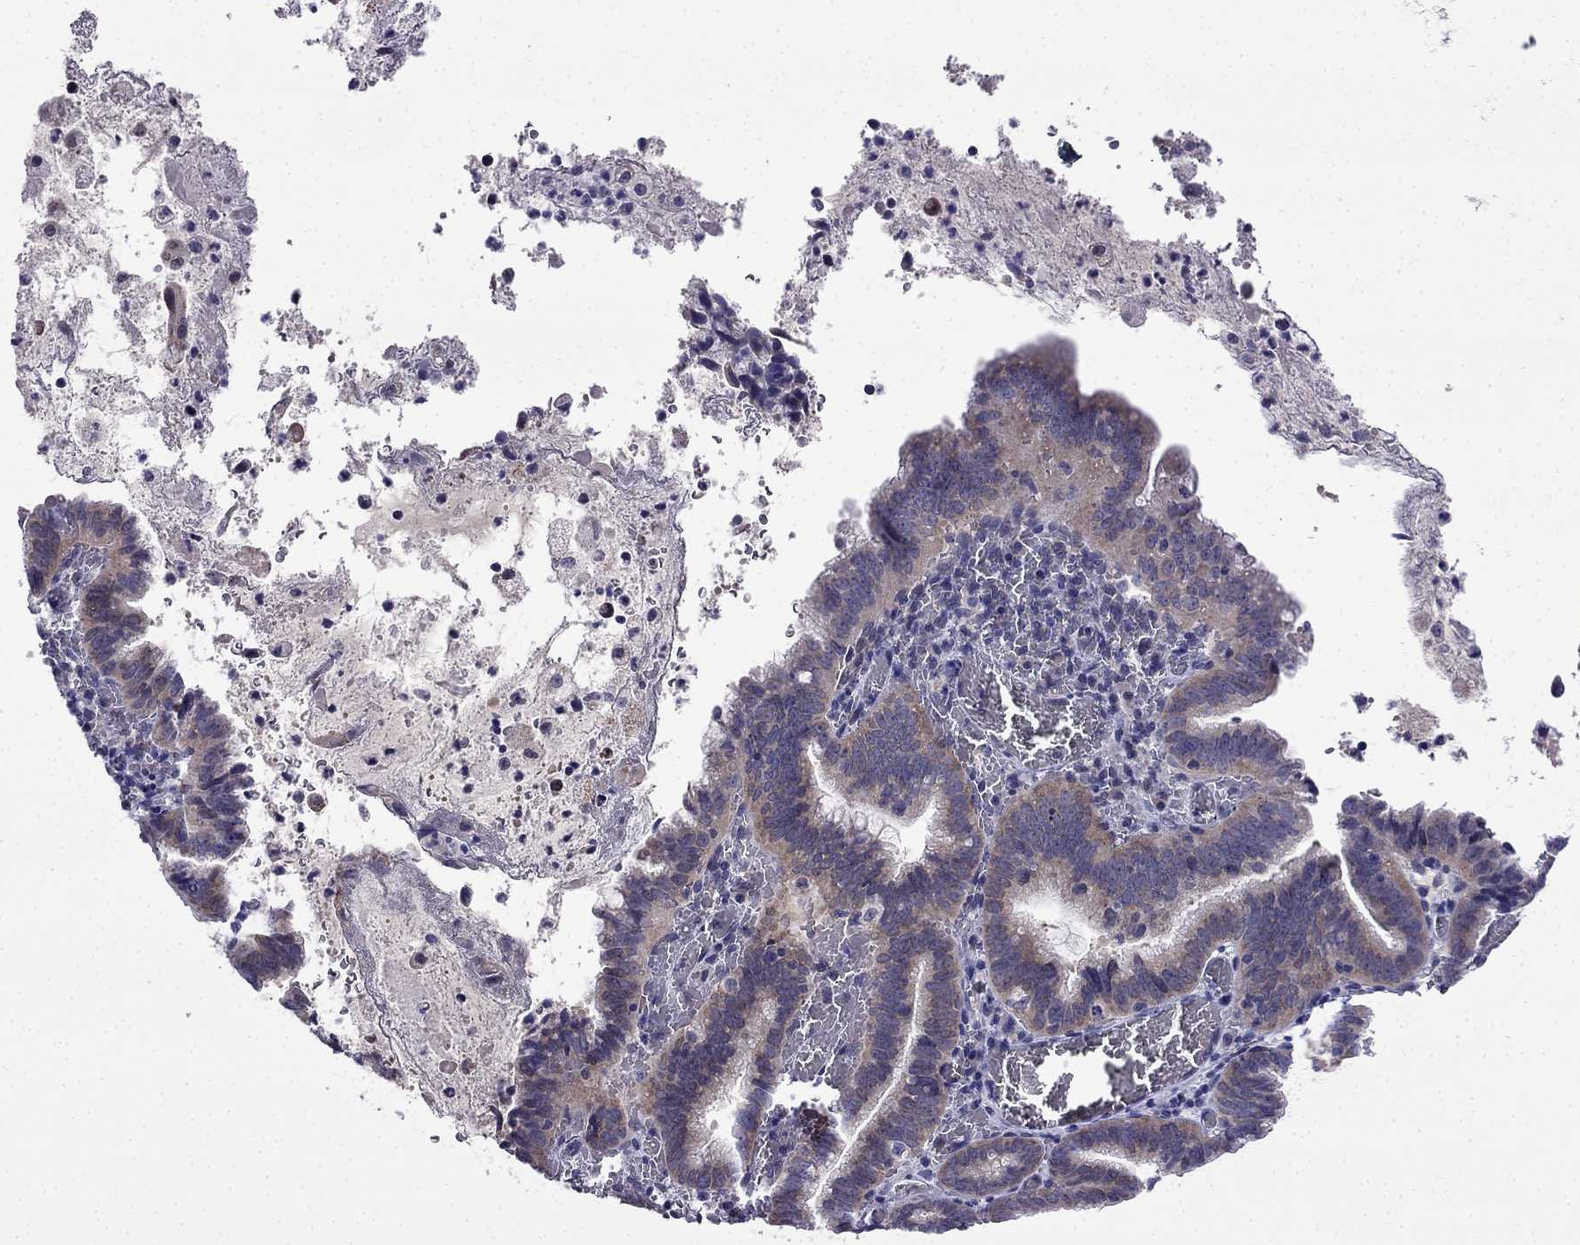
{"staining": {"intensity": "weak", "quantity": "25%-75%", "location": "cytoplasmic/membranous"}, "tissue": "cervical cancer", "cell_type": "Tumor cells", "image_type": "cancer", "snomed": [{"axis": "morphology", "description": "Adenocarcinoma, NOS"}, {"axis": "topography", "description": "Cervix"}], "caption": "A brown stain highlights weak cytoplasmic/membranous staining of a protein in human cervical adenocarcinoma tumor cells.", "gene": "PI16", "patient": {"sex": "female", "age": 61}}